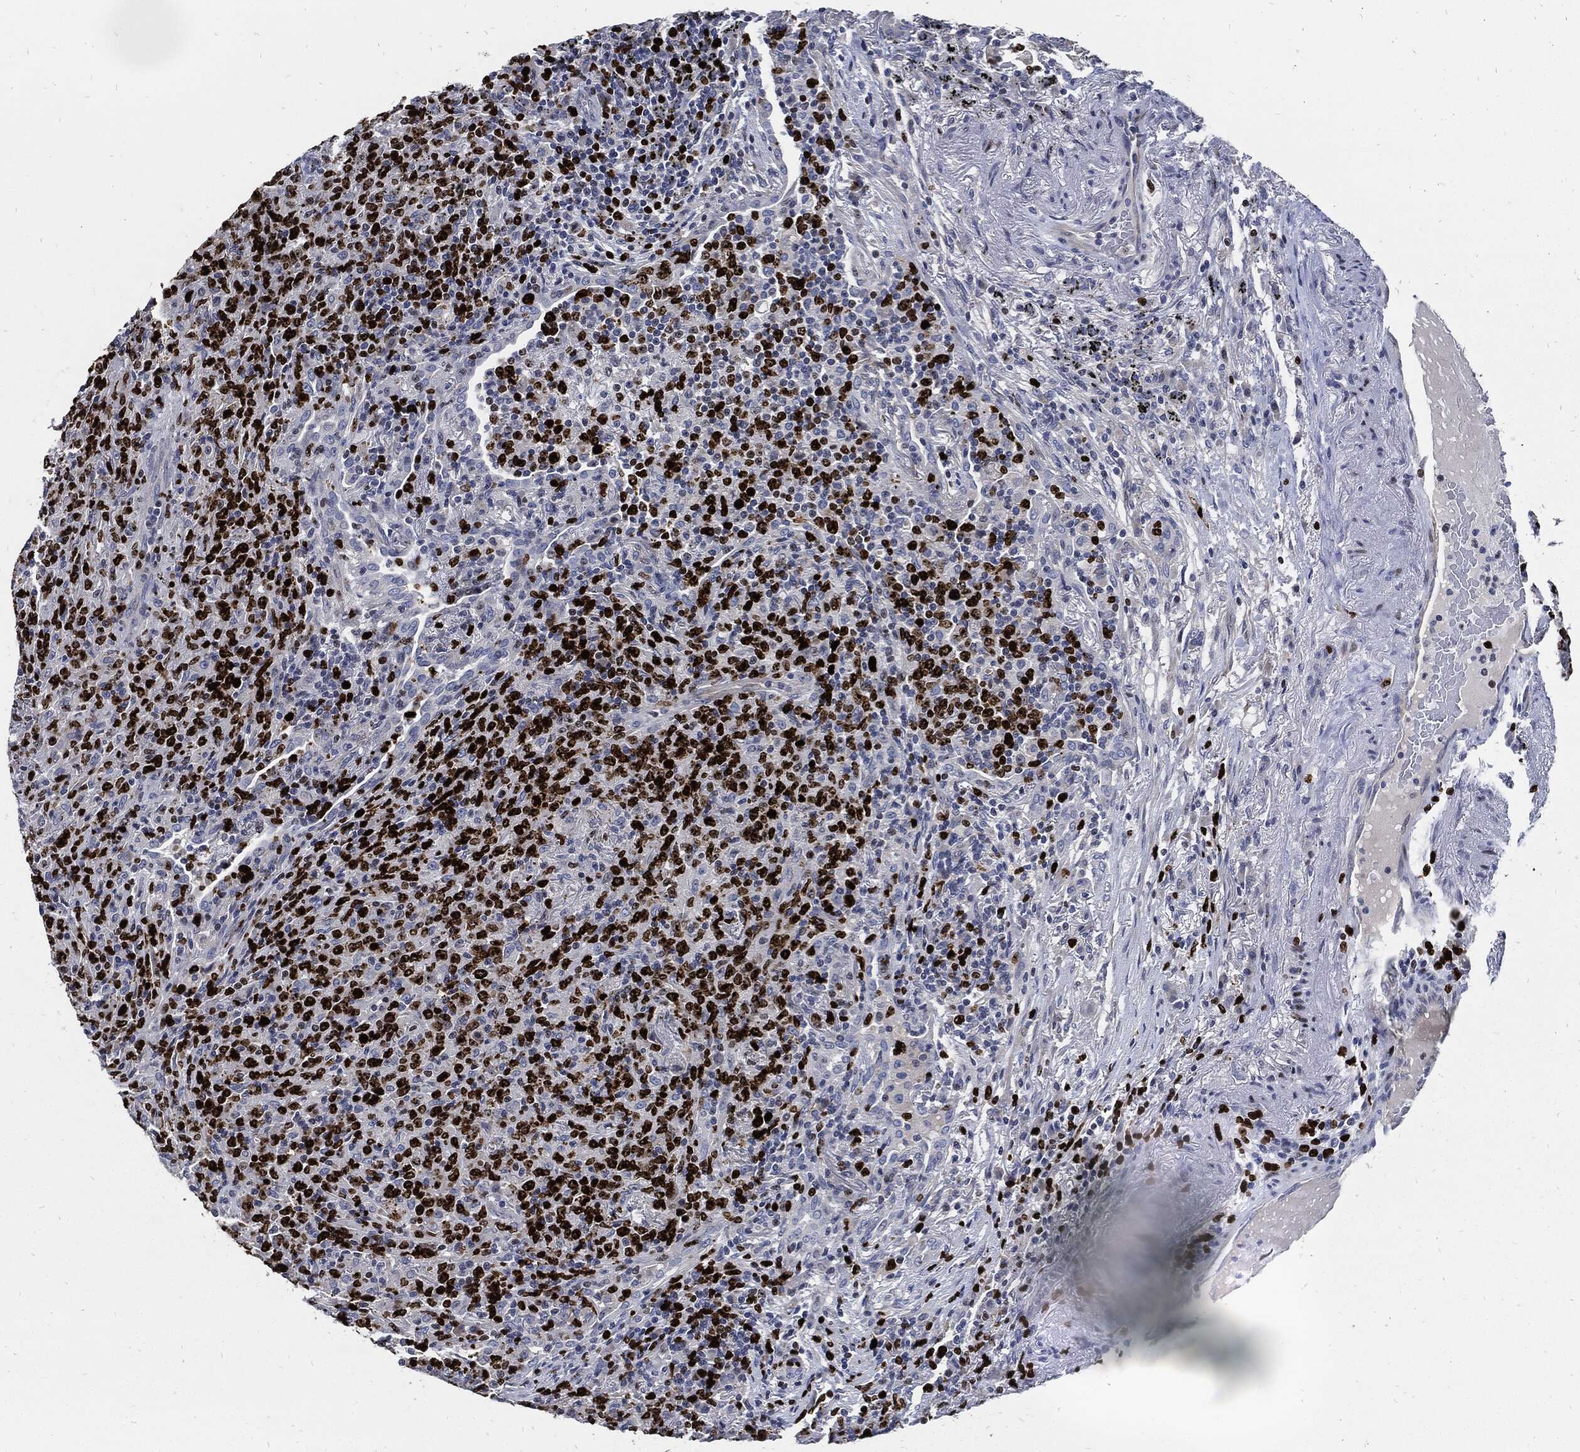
{"staining": {"intensity": "strong", "quantity": ">75%", "location": "nuclear"}, "tissue": "lymphoma", "cell_type": "Tumor cells", "image_type": "cancer", "snomed": [{"axis": "morphology", "description": "Malignant lymphoma, non-Hodgkin's type, High grade"}, {"axis": "topography", "description": "Lung"}], "caption": "Immunohistochemical staining of human lymphoma demonstrates high levels of strong nuclear protein expression in about >75% of tumor cells.", "gene": "MKI67", "patient": {"sex": "male", "age": 79}}